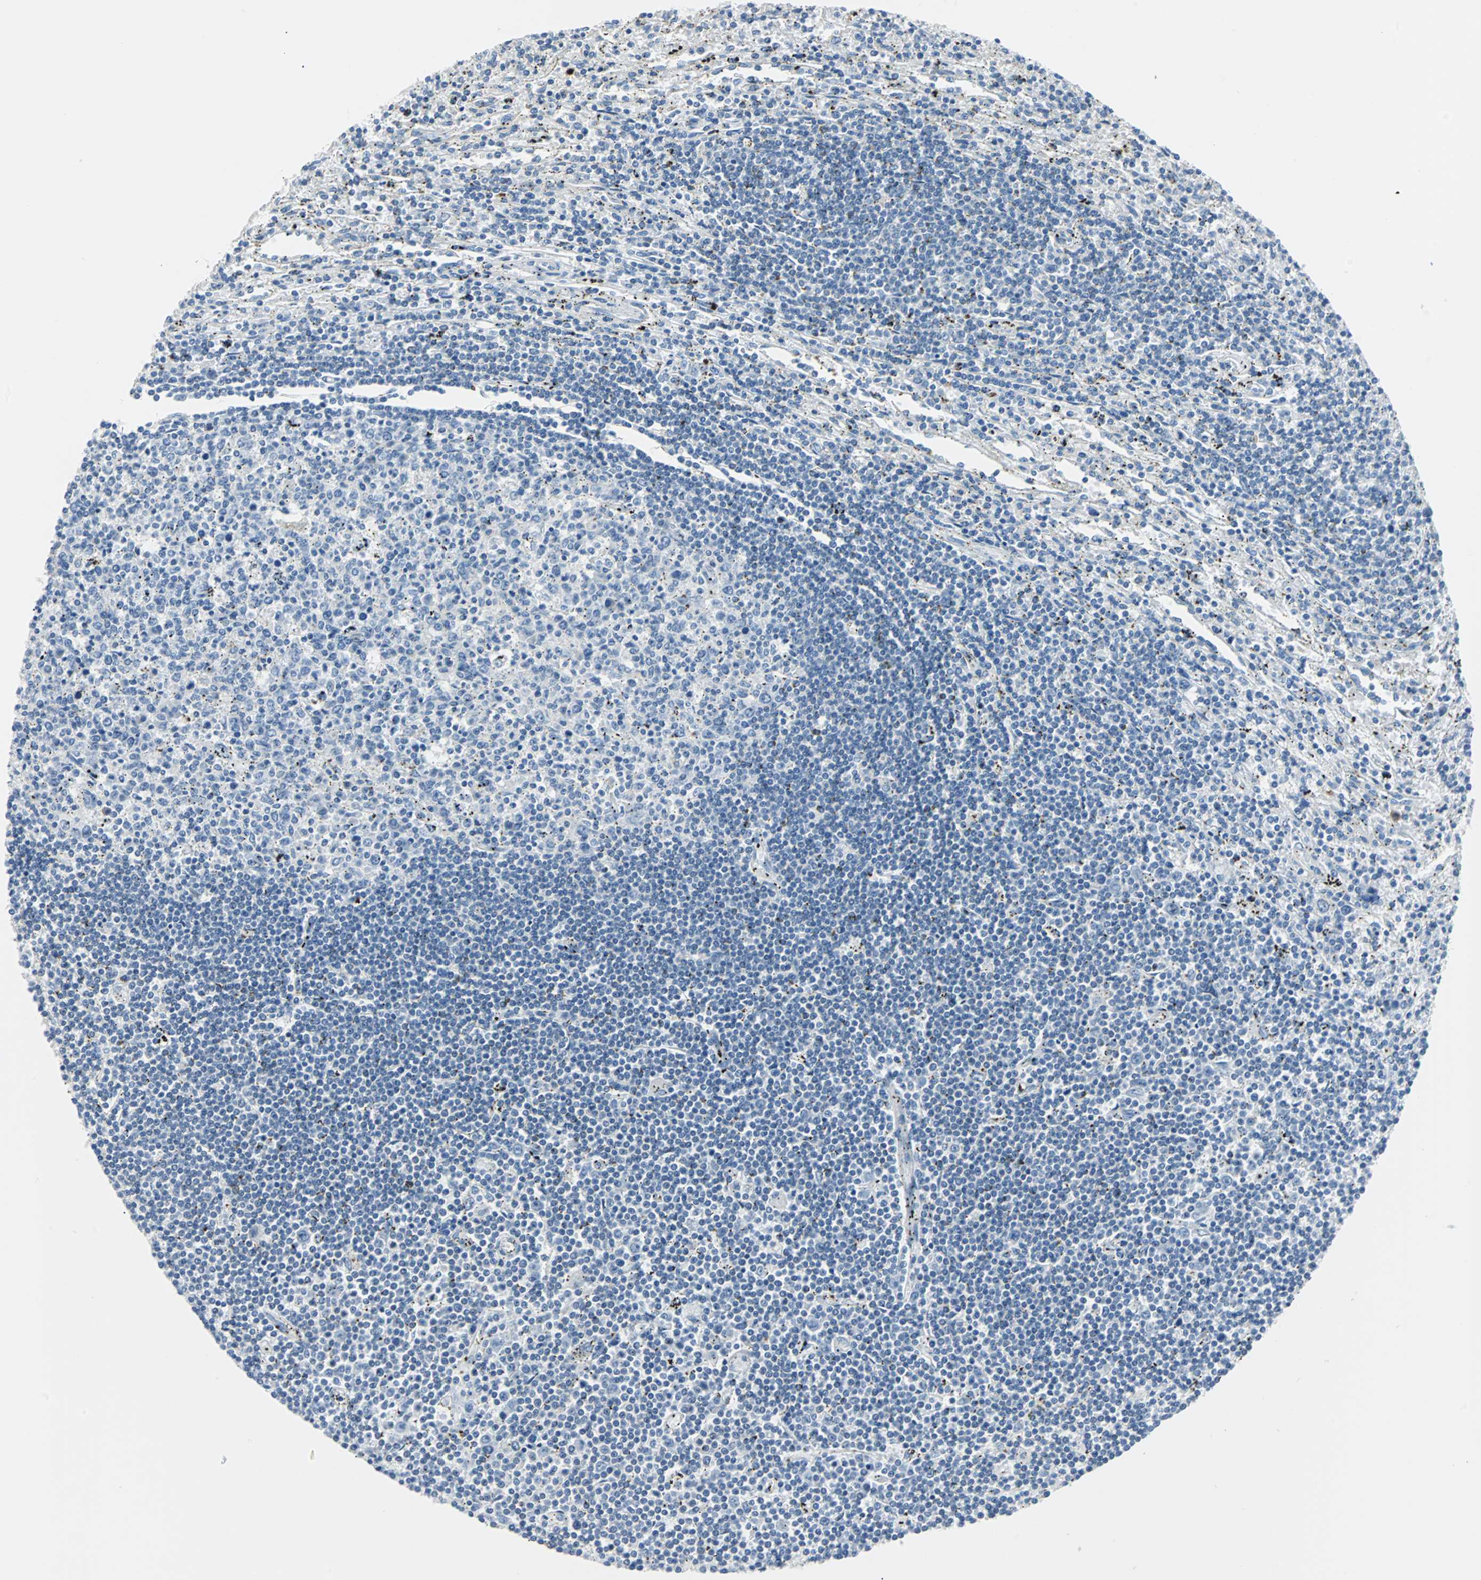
{"staining": {"intensity": "negative", "quantity": "none", "location": "none"}, "tissue": "lymphoma", "cell_type": "Tumor cells", "image_type": "cancer", "snomed": [{"axis": "morphology", "description": "Malignant lymphoma, non-Hodgkin's type, Low grade"}, {"axis": "topography", "description": "Spleen"}], "caption": "This histopathology image is of lymphoma stained with immunohistochemistry (IHC) to label a protein in brown with the nuclei are counter-stained blue. There is no staining in tumor cells.", "gene": "RASA1", "patient": {"sex": "male", "age": 76}}